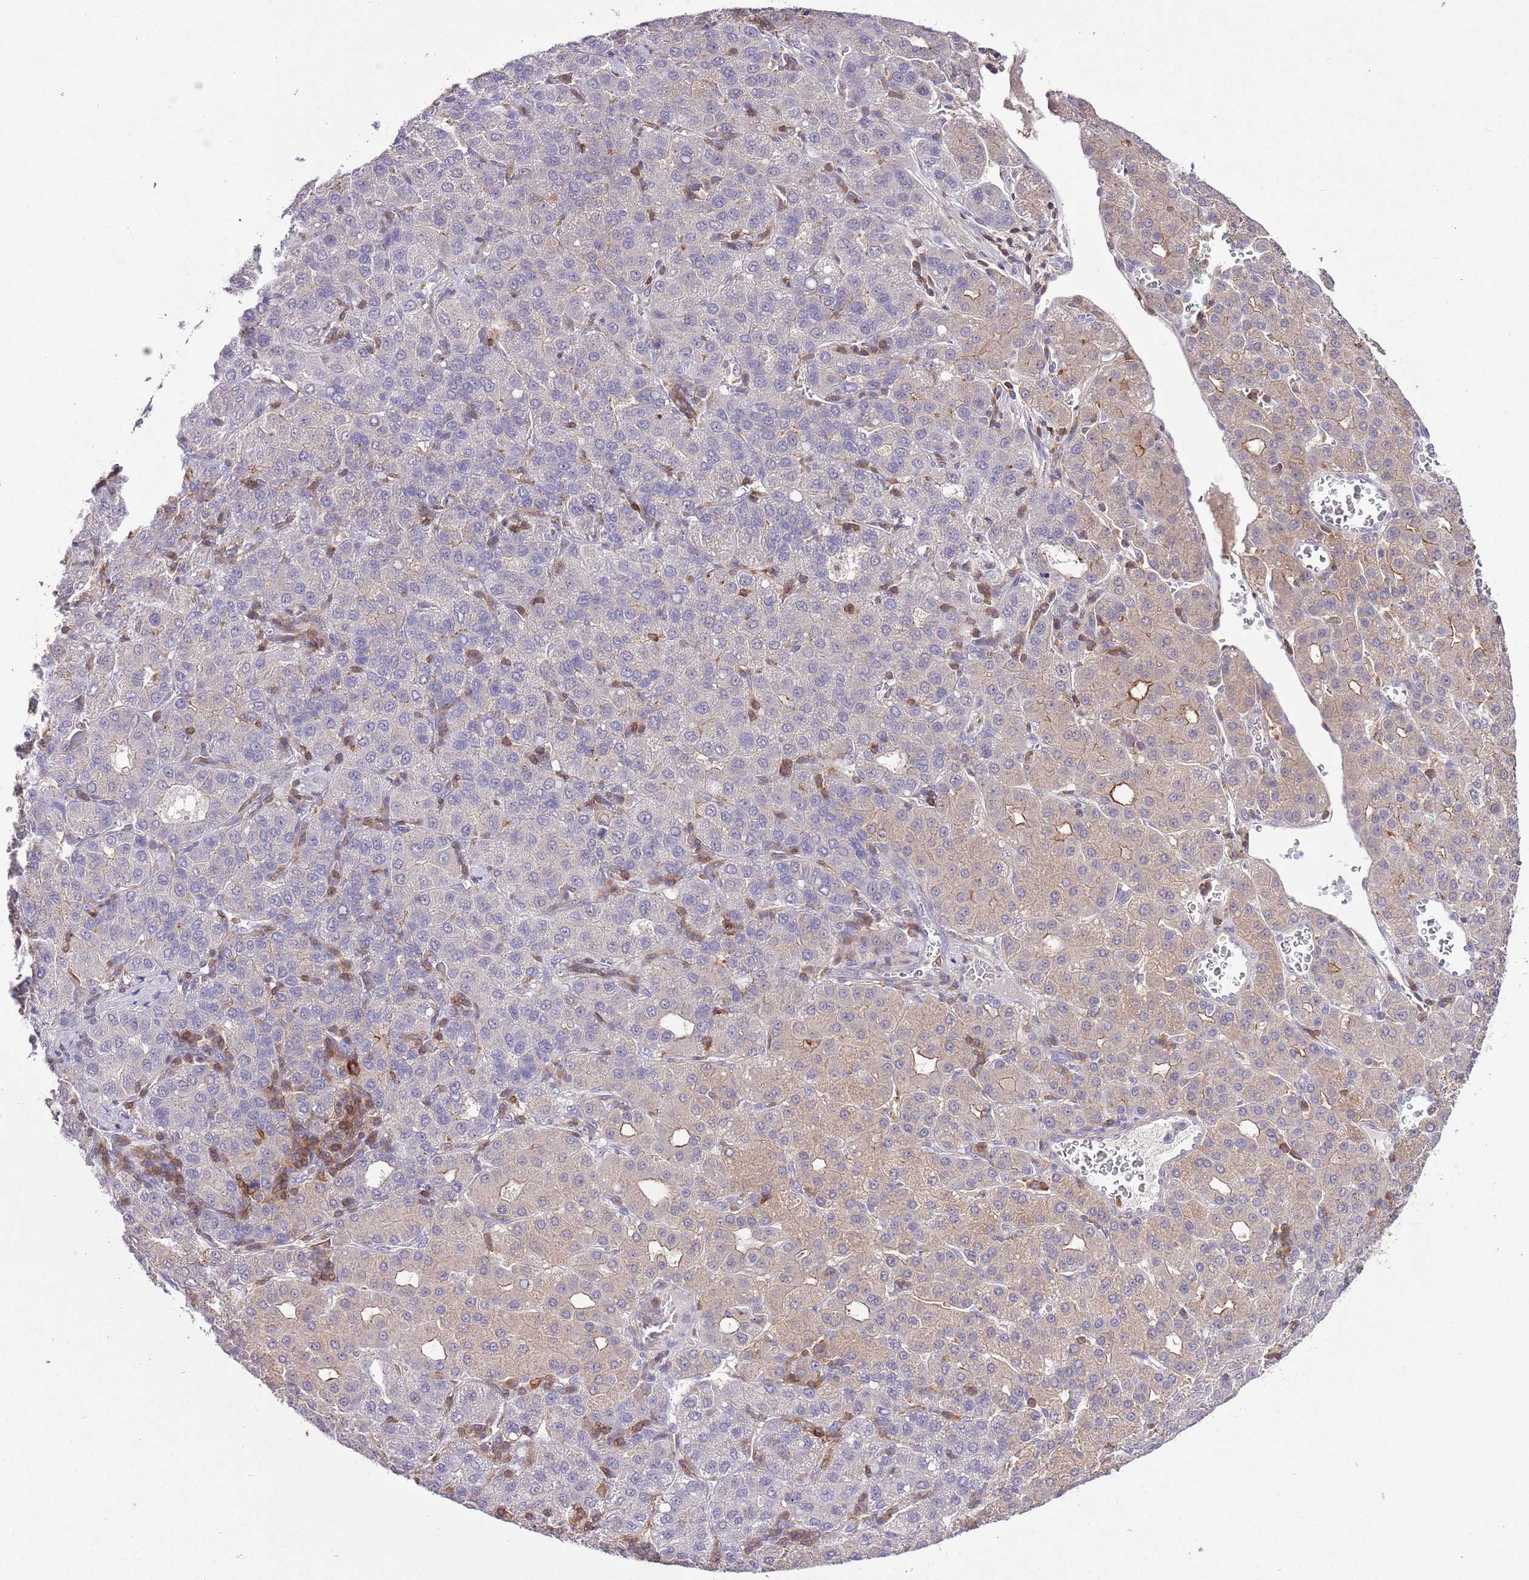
{"staining": {"intensity": "negative", "quantity": "none", "location": "none"}, "tissue": "liver cancer", "cell_type": "Tumor cells", "image_type": "cancer", "snomed": [{"axis": "morphology", "description": "Carcinoma, Hepatocellular, NOS"}, {"axis": "topography", "description": "Liver"}], "caption": "IHC of human liver cancer (hepatocellular carcinoma) demonstrates no positivity in tumor cells.", "gene": "EFHD1", "patient": {"sex": "male", "age": 65}}